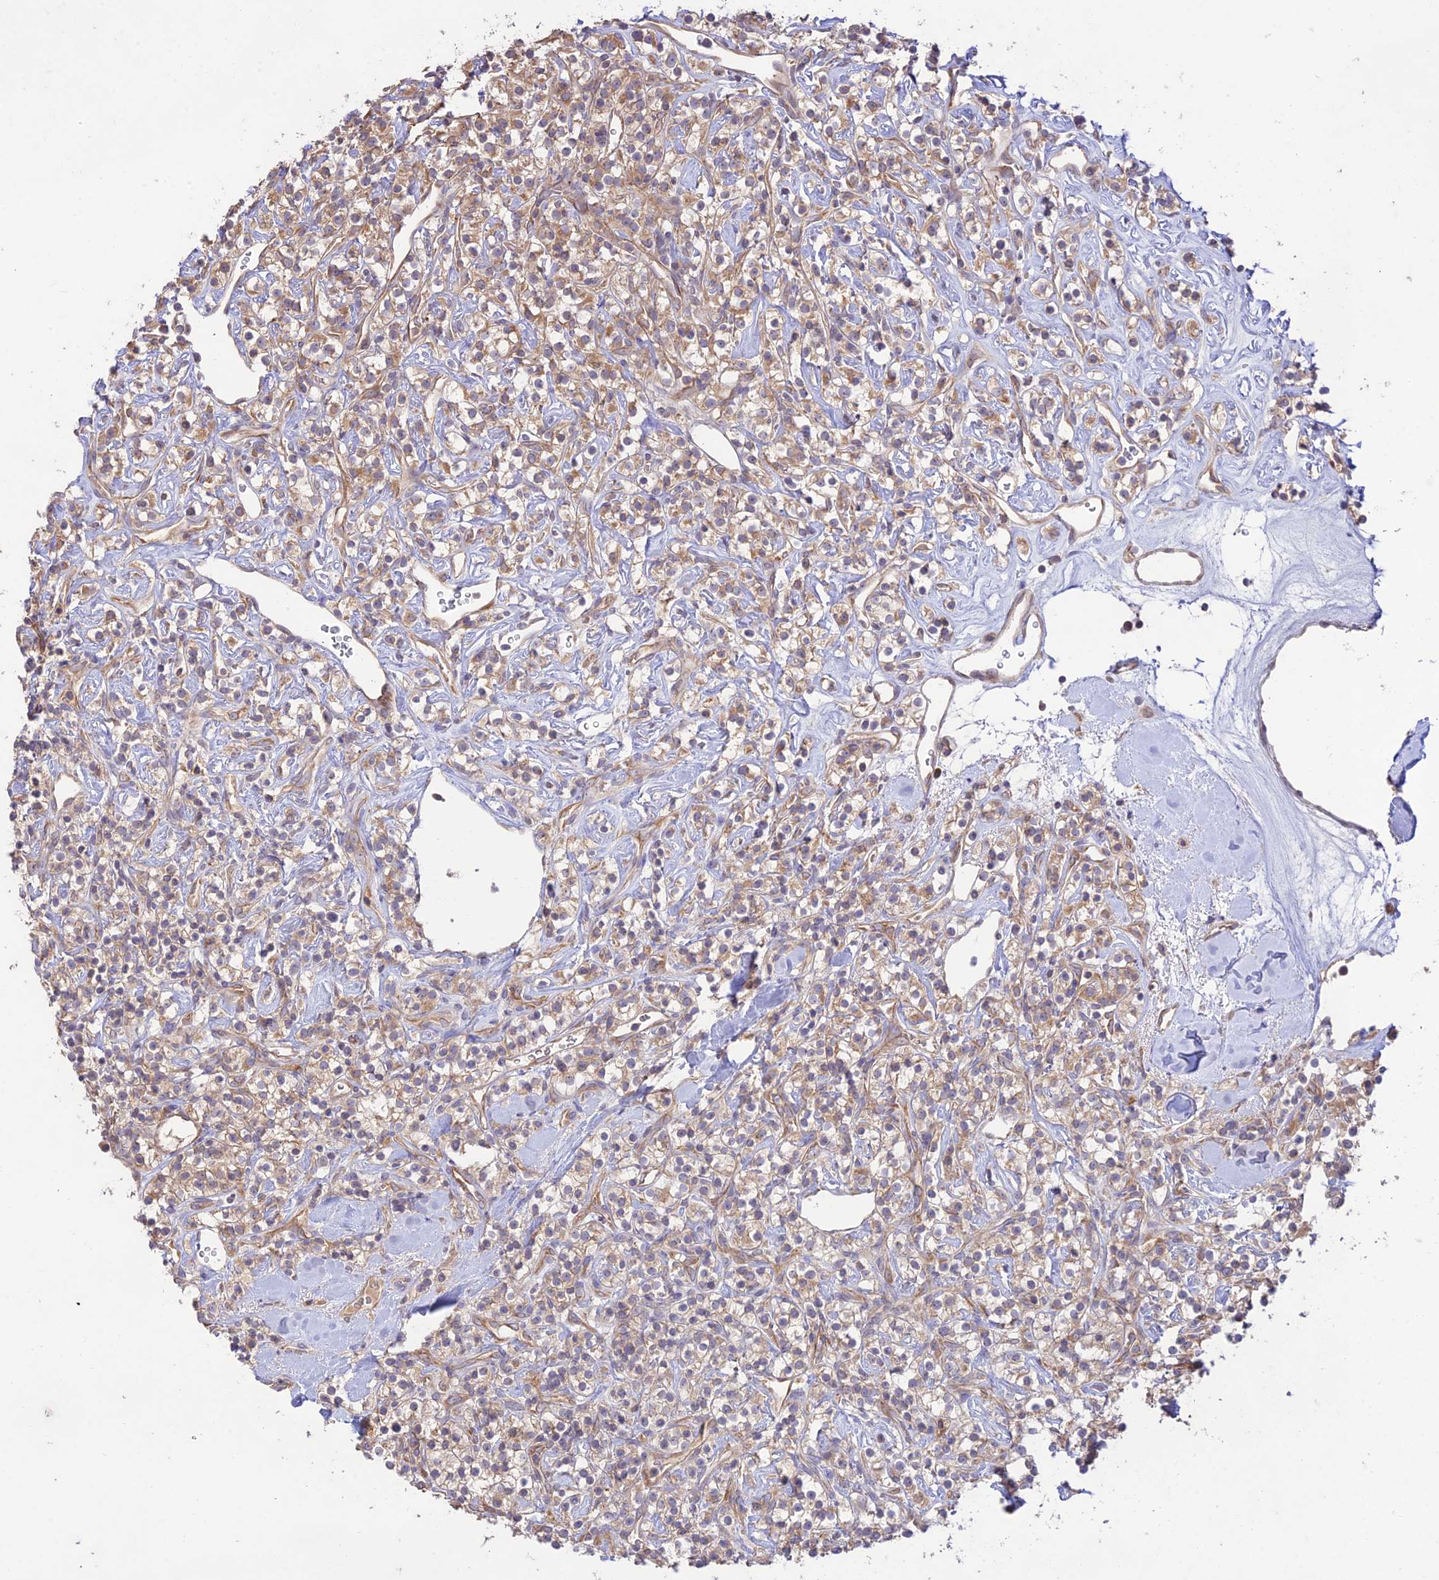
{"staining": {"intensity": "moderate", "quantity": ">75%", "location": "cytoplasmic/membranous"}, "tissue": "renal cancer", "cell_type": "Tumor cells", "image_type": "cancer", "snomed": [{"axis": "morphology", "description": "Adenocarcinoma, NOS"}, {"axis": "topography", "description": "Kidney"}], "caption": "There is medium levels of moderate cytoplasmic/membranous staining in tumor cells of renal adenocarcinoma, as demonstrated by immunohistochemical staining (brown color).", "gene": "TMEM259", "patient": {"sex": "male", "age": 77}}